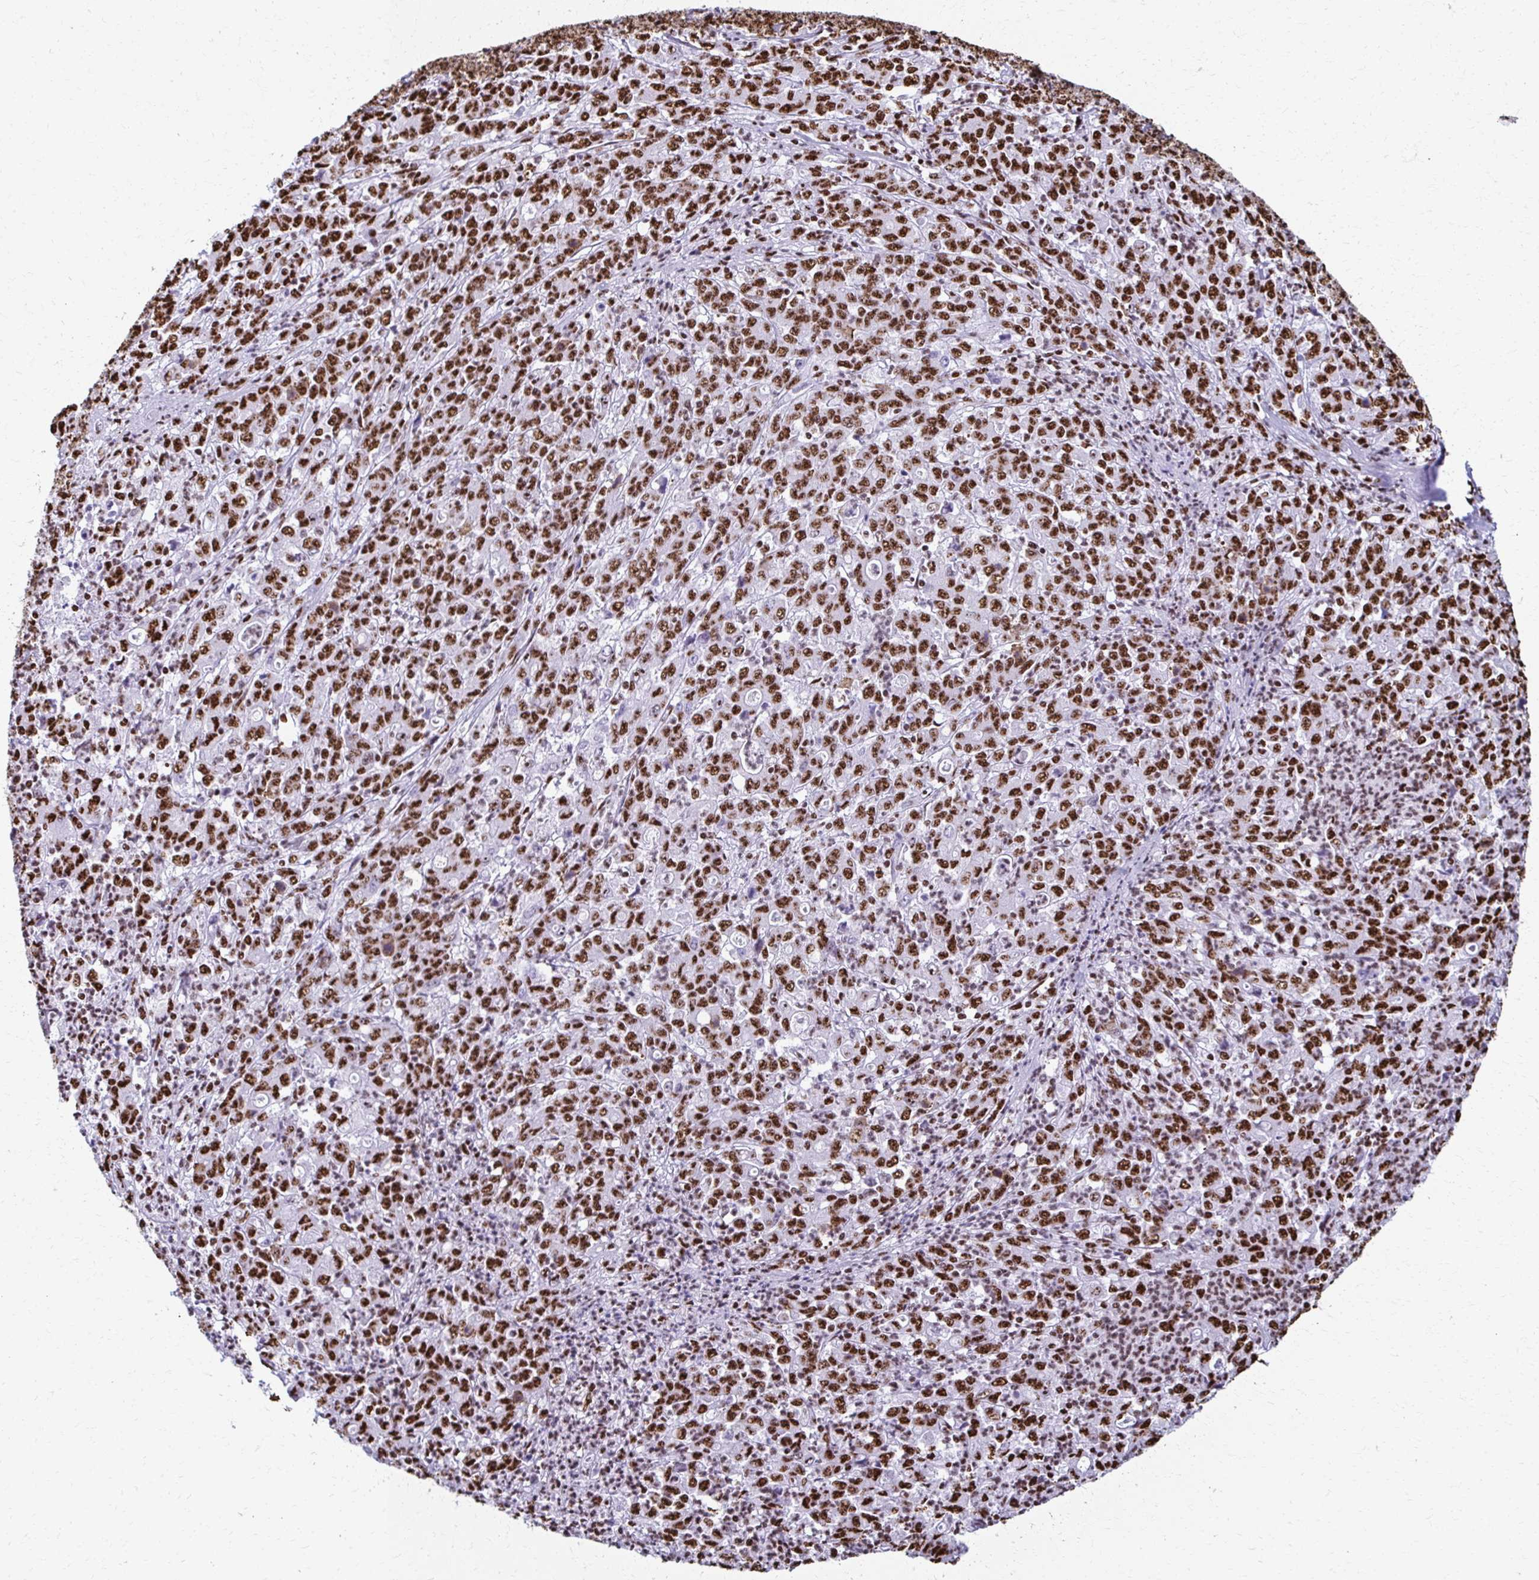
{"staining": {"intensity": "strong", "quantity": ">75%", "location": "nuclear"}, "tissue": "stomach cancer", "cell_type": "Tumor cells", "image_type": "cancer", "snomed": [{"axis": "morphology", "description": "Adenocarcinoma, NOS"}, {"axis": "topography", "description": "Stomach, lower"}], "caption": "This photomicrograph demonstrates IHC staining of human adenocarcinoma (stomach), with high strong nuclear positivity in about >75% of tumor cells.", "gene": "NONO", "patient": {"sex": "female", "age": 71}}